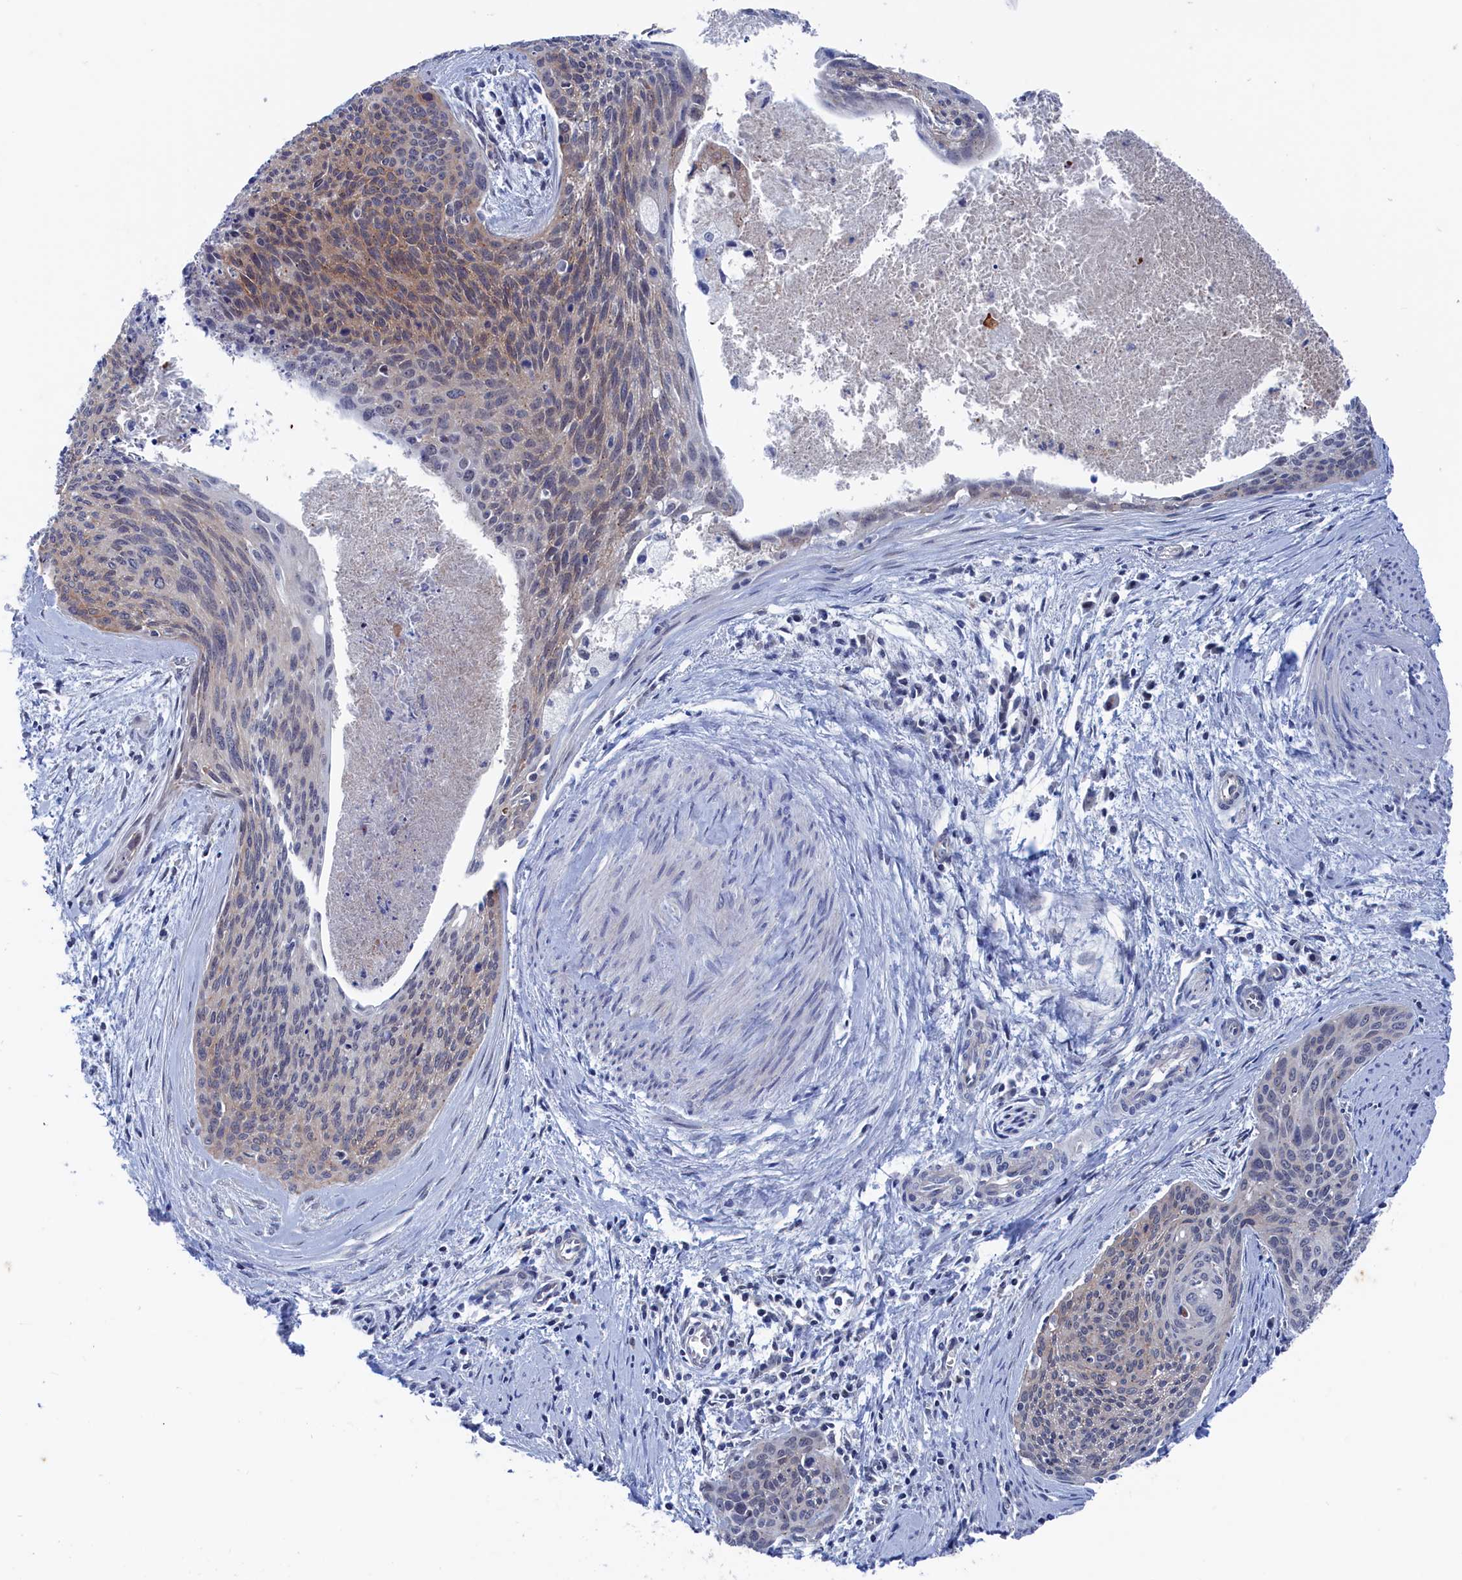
{"staining": {"intensity": "weak", "quantity": "25%-75%", "location": "cytoplasmic/membranous"}, "tissue": "cervical cancer", "cell_type": "Tumor cells", "image_type": "cancer", "snomed": [{"axis": "morphology", "description": "Squamous cell carcinoma, NOS"}, {"axis": "topography", "description": "Cervix"}], "caption": "Protein staining of cervical squamous cell carcinoma tissue displays weak cytoplasmic/membranous positivity in about 25%-75% of tumor cells.", "gene": "MARCHF3", "patient": {"sex": "female", "age": 55}}